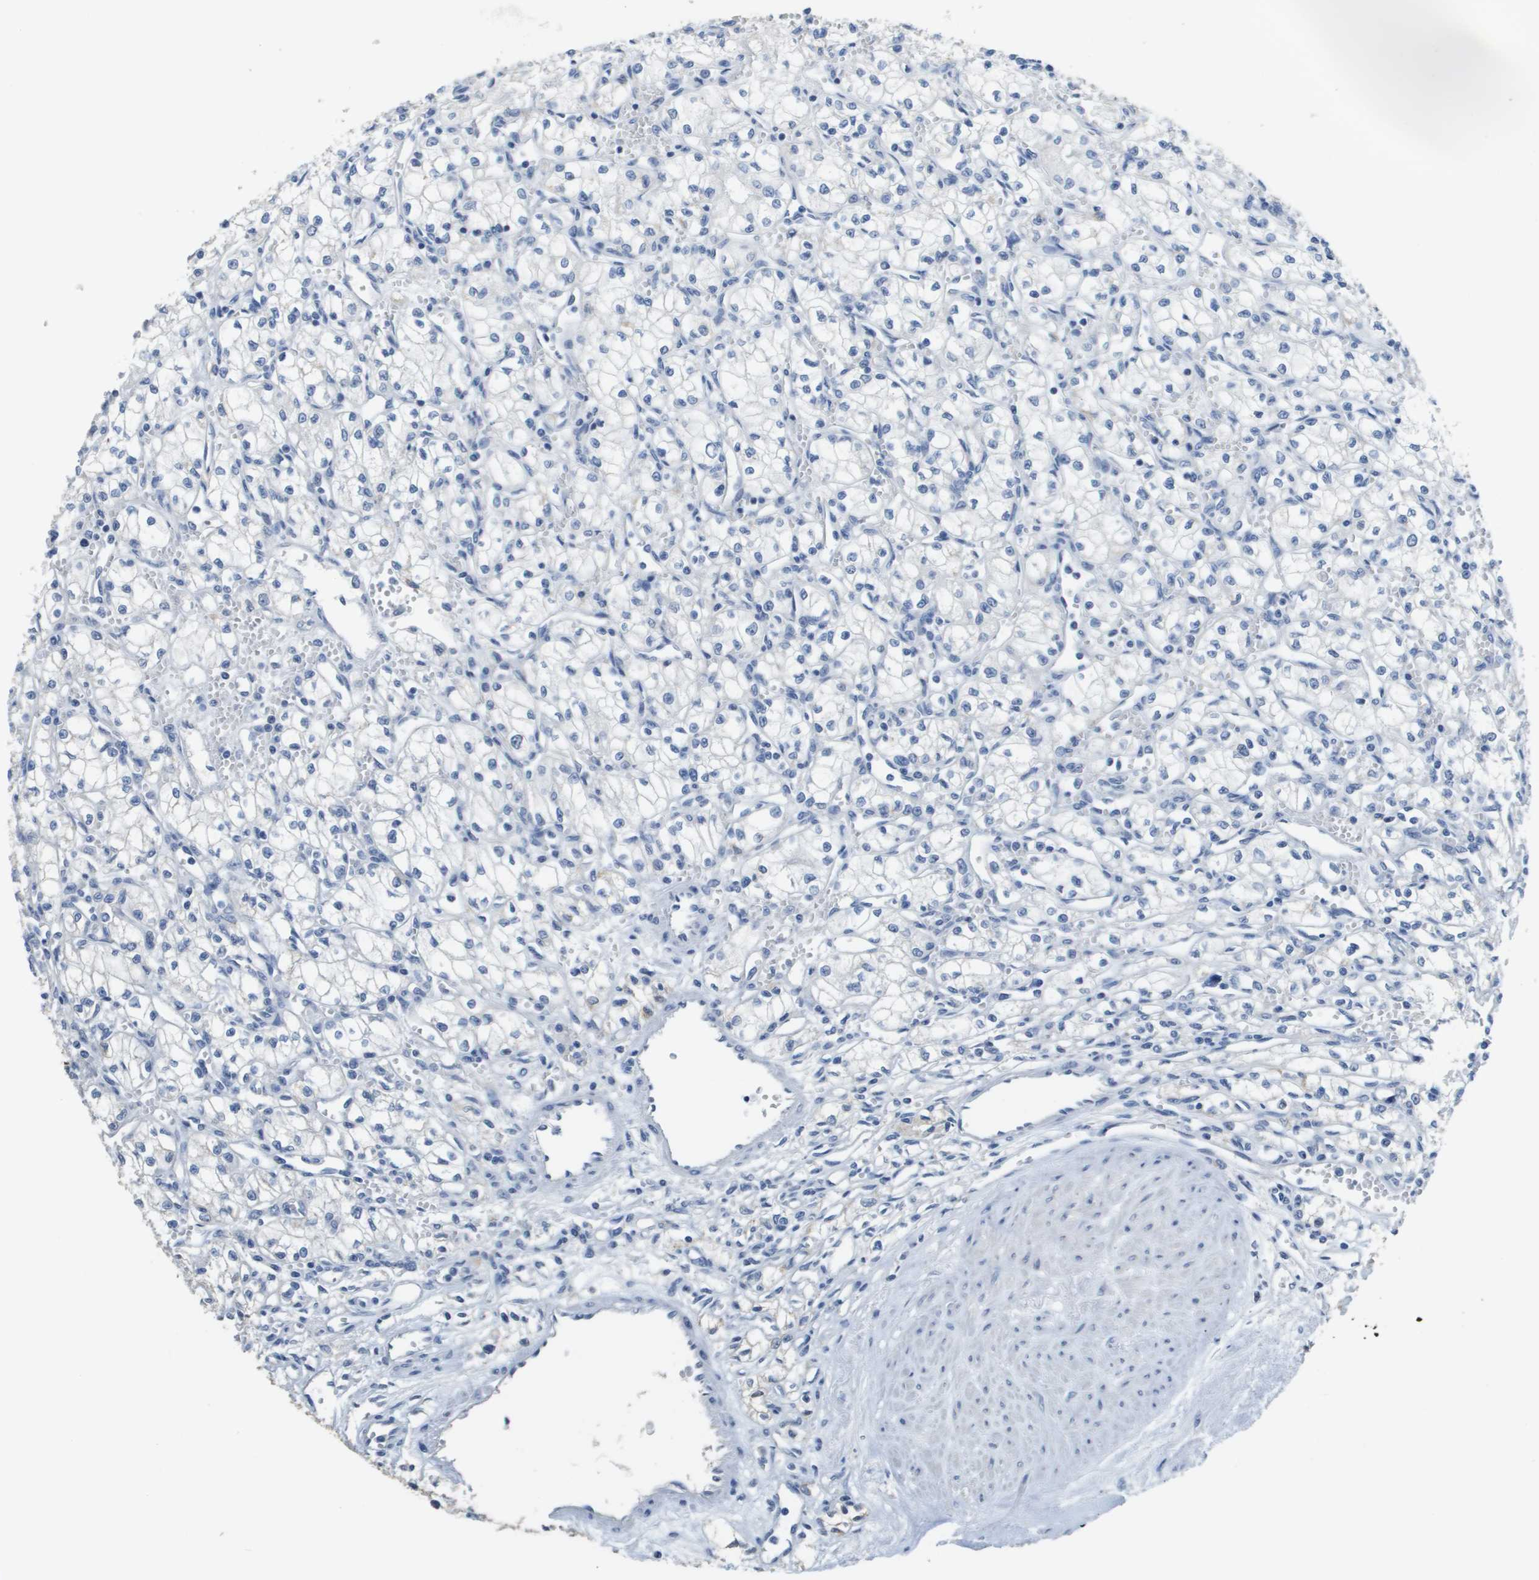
{"staining": {"intensity": "negative", "quantity": "none", "location": "none"}, "tissue": "renal cancer", "cell_type": "Tumor cells", "image_type": "cancer", "snomed": [{"axis": "morphology", "description": "Normal tissue, NOS"}, {"axis": "morphology", "description": "Adenocarcinoma, NOS"}, {"axis": "topography", "description": "Kidney"}], "caption": "Tumor cells show no significant staining in renal cancer (adenocarcinoma).", "gene": "MT3", "patient": {"sex": "male", "age": 59}}